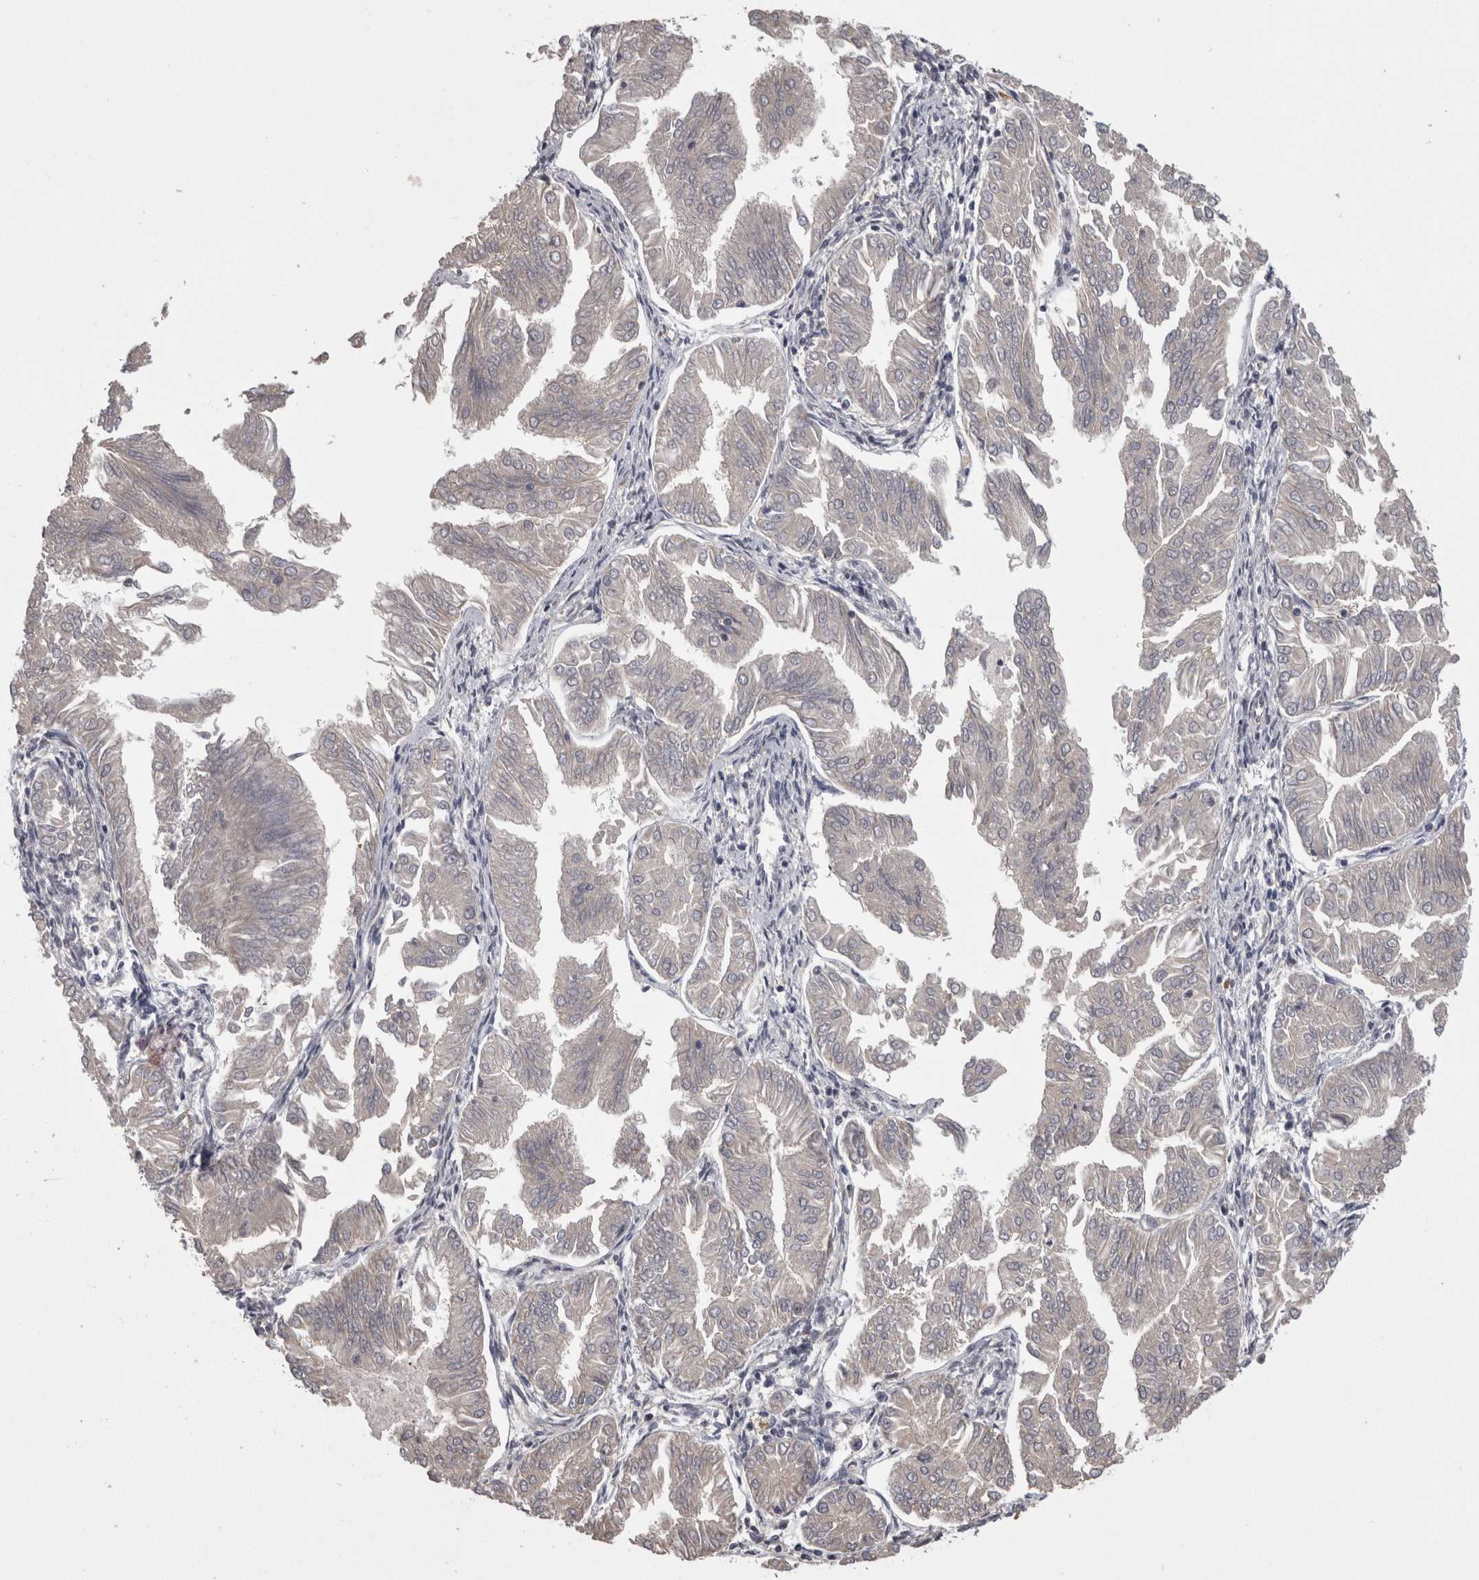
{"staining": {"intensity": "negative", "quantity": "none", "location": "none"}, "tissue": "endometrial cancer", "cell_type": "Tumor cells", "image_type": "cancer", "snomed": [{"axis": "morphology", "description": "Adenocarcinoma, NOS"}, {"axis": "topography", "description": "Endometrium"}], "caption": "A histopathology image of human endometrial adenocarcinoma is negative for staining in tumor cells. (Stains: DAB (3,3'-diaminobenzidine) immunohistochemistry with hematoxylin counter stain, Microscopy: brightfield microscopy at high magnification).", "gene": "PON3", "patient": {"sex": "female", "age": 53}}